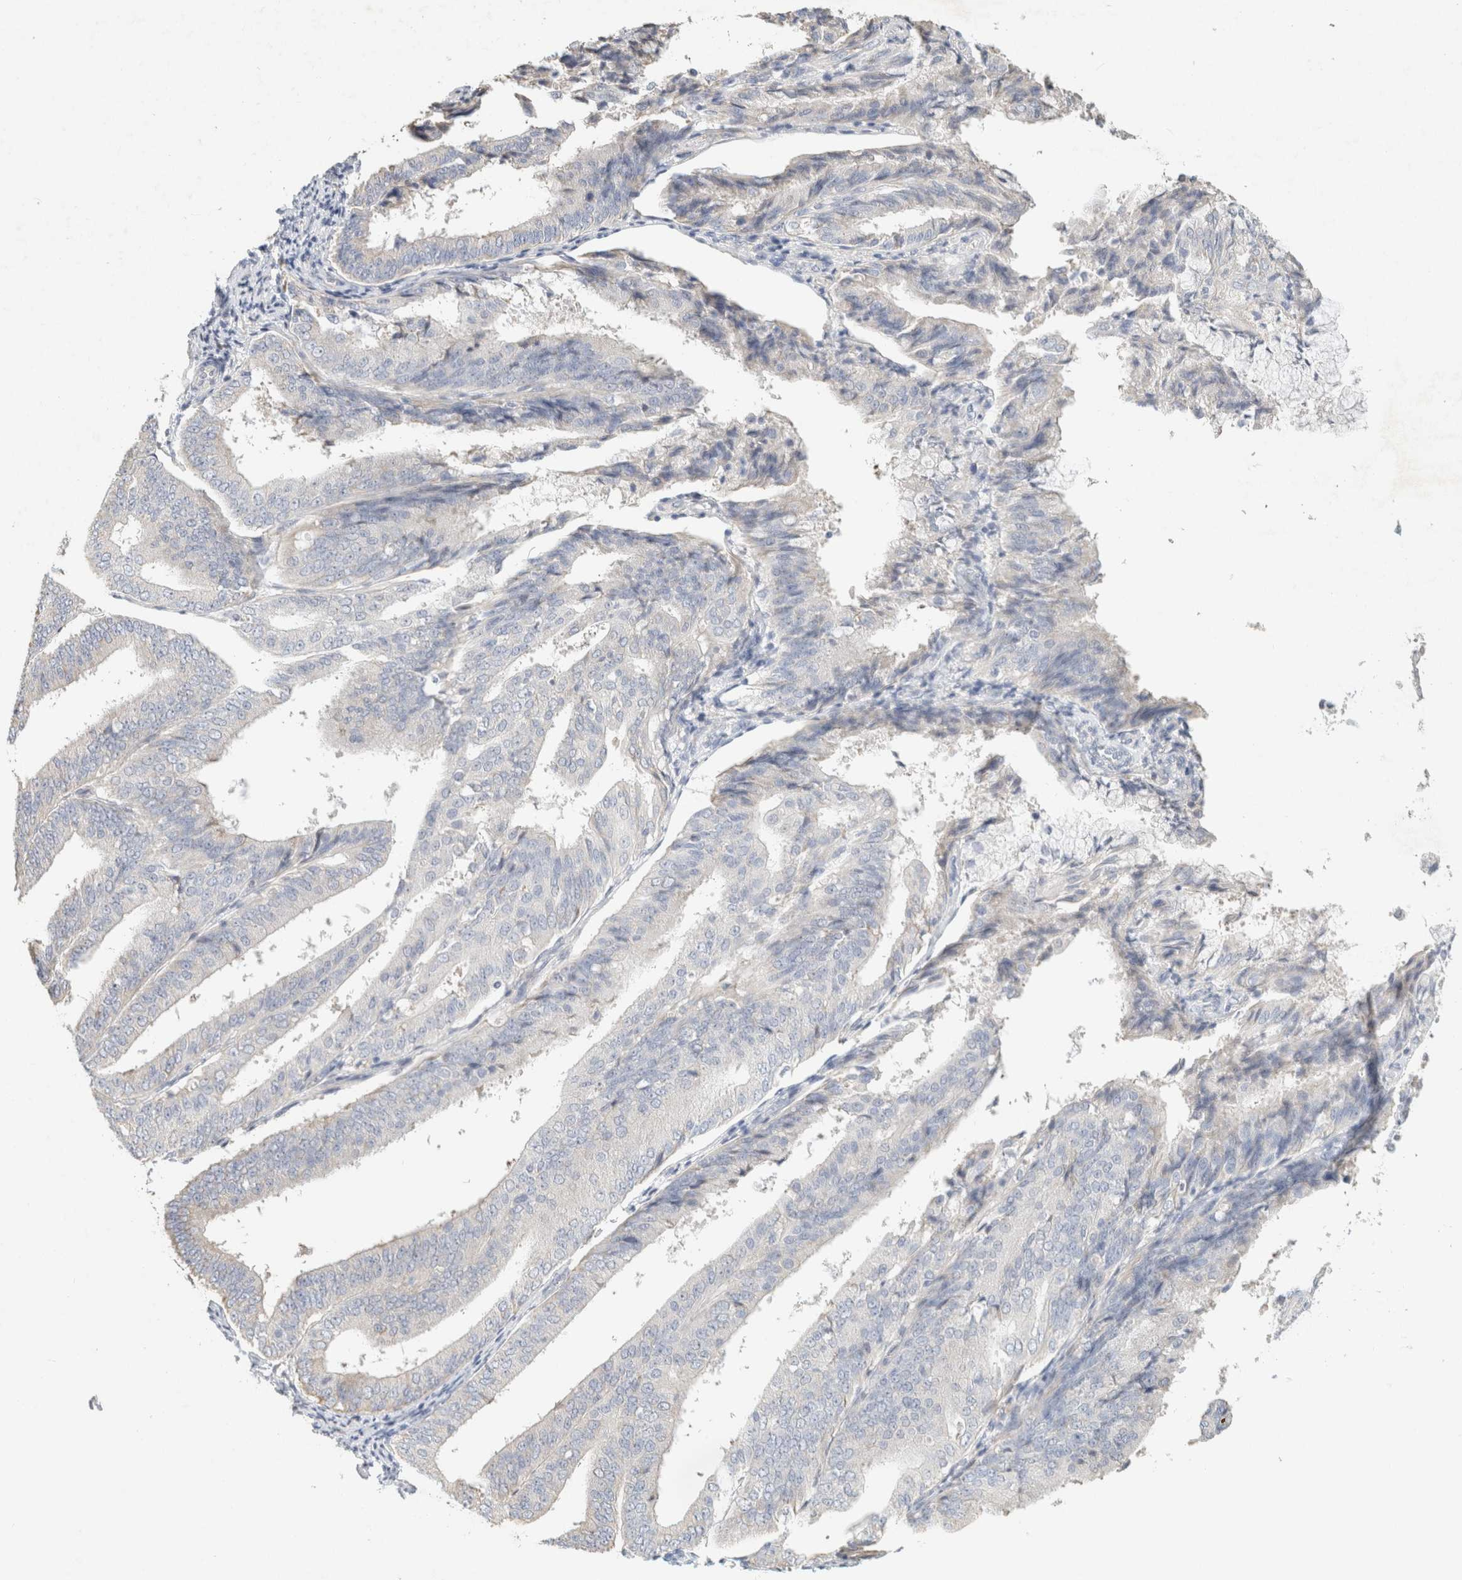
{"staining": {"intensity": "negative", "quantity": "none", "location": "none"}, "tissue": "endometrial cancer", "cell_type": "Tumor cells", "image_type": "cancer", "snomed": [{"axis": "morphology", "description": "Adenocarcinoma, NOS"}, {"axis": "topography", "description": "Endometrium"}], "caption": "The IHC image has no significant expression in tumor cells of endometrial cancer tissue.", "gene": "NEFM", "patient": {"sex": "female", "age": 63}}